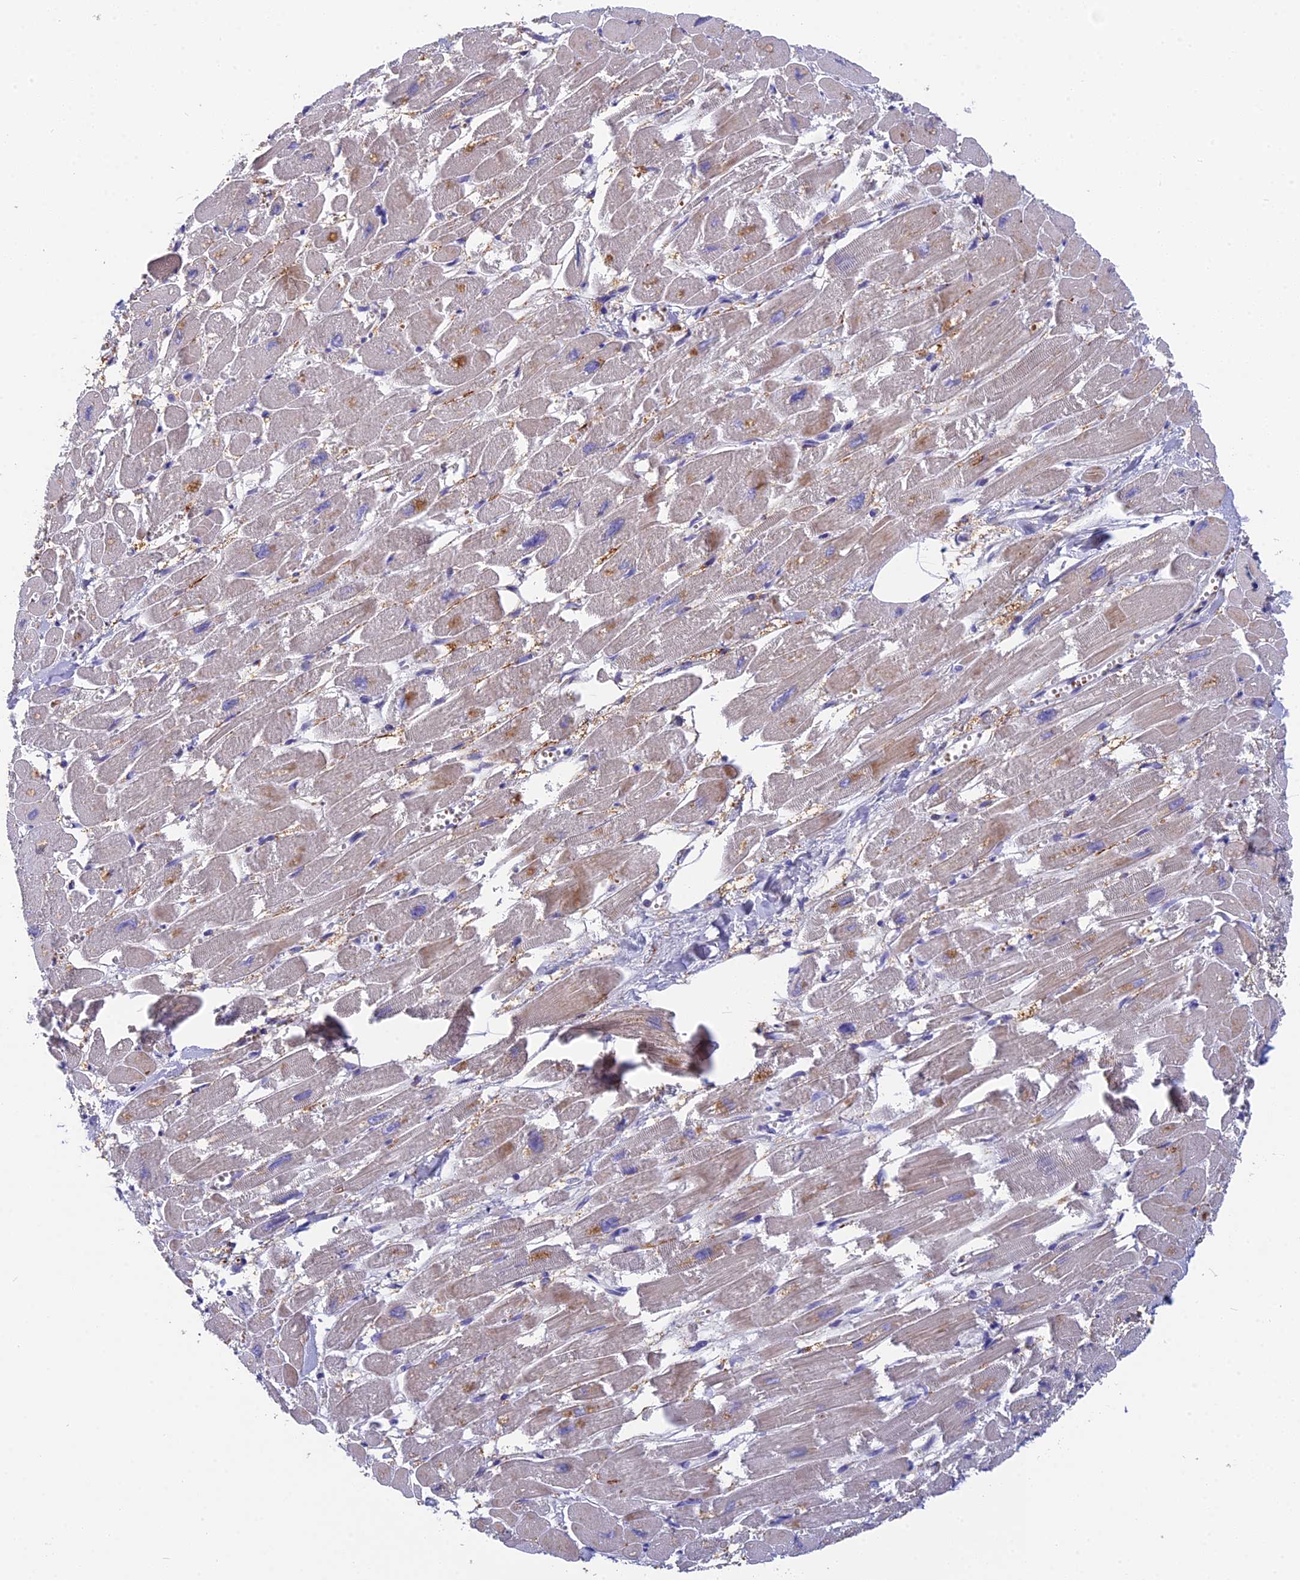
{"staining": {"intensity": "strong", "quantity": "25%-75%", "location": "cytoplasmic/membranous,nuclear"}, "tissue": "heart muscle", "cell_type": "Cardiomyocytes", "image_type": "normal", "snomed": [{"axis": "morphology", "description": "Normal tissue, NOS"}, {"axis": "topography", "description": "Heart"}], "caption": "Unremarkable heart muscle displays strong cytoplasmic/membranous,nuclear staining in approximately 25%-75% of cardiomyocytes, visualized by immunohistochemistry. The staining is performed using DAB brown chromogen to label protein expression. The nuclei are counter-stained blue using hematoxylin.", "gene": "NKPD1", "patient": {"sex": "male", "age": 54}}